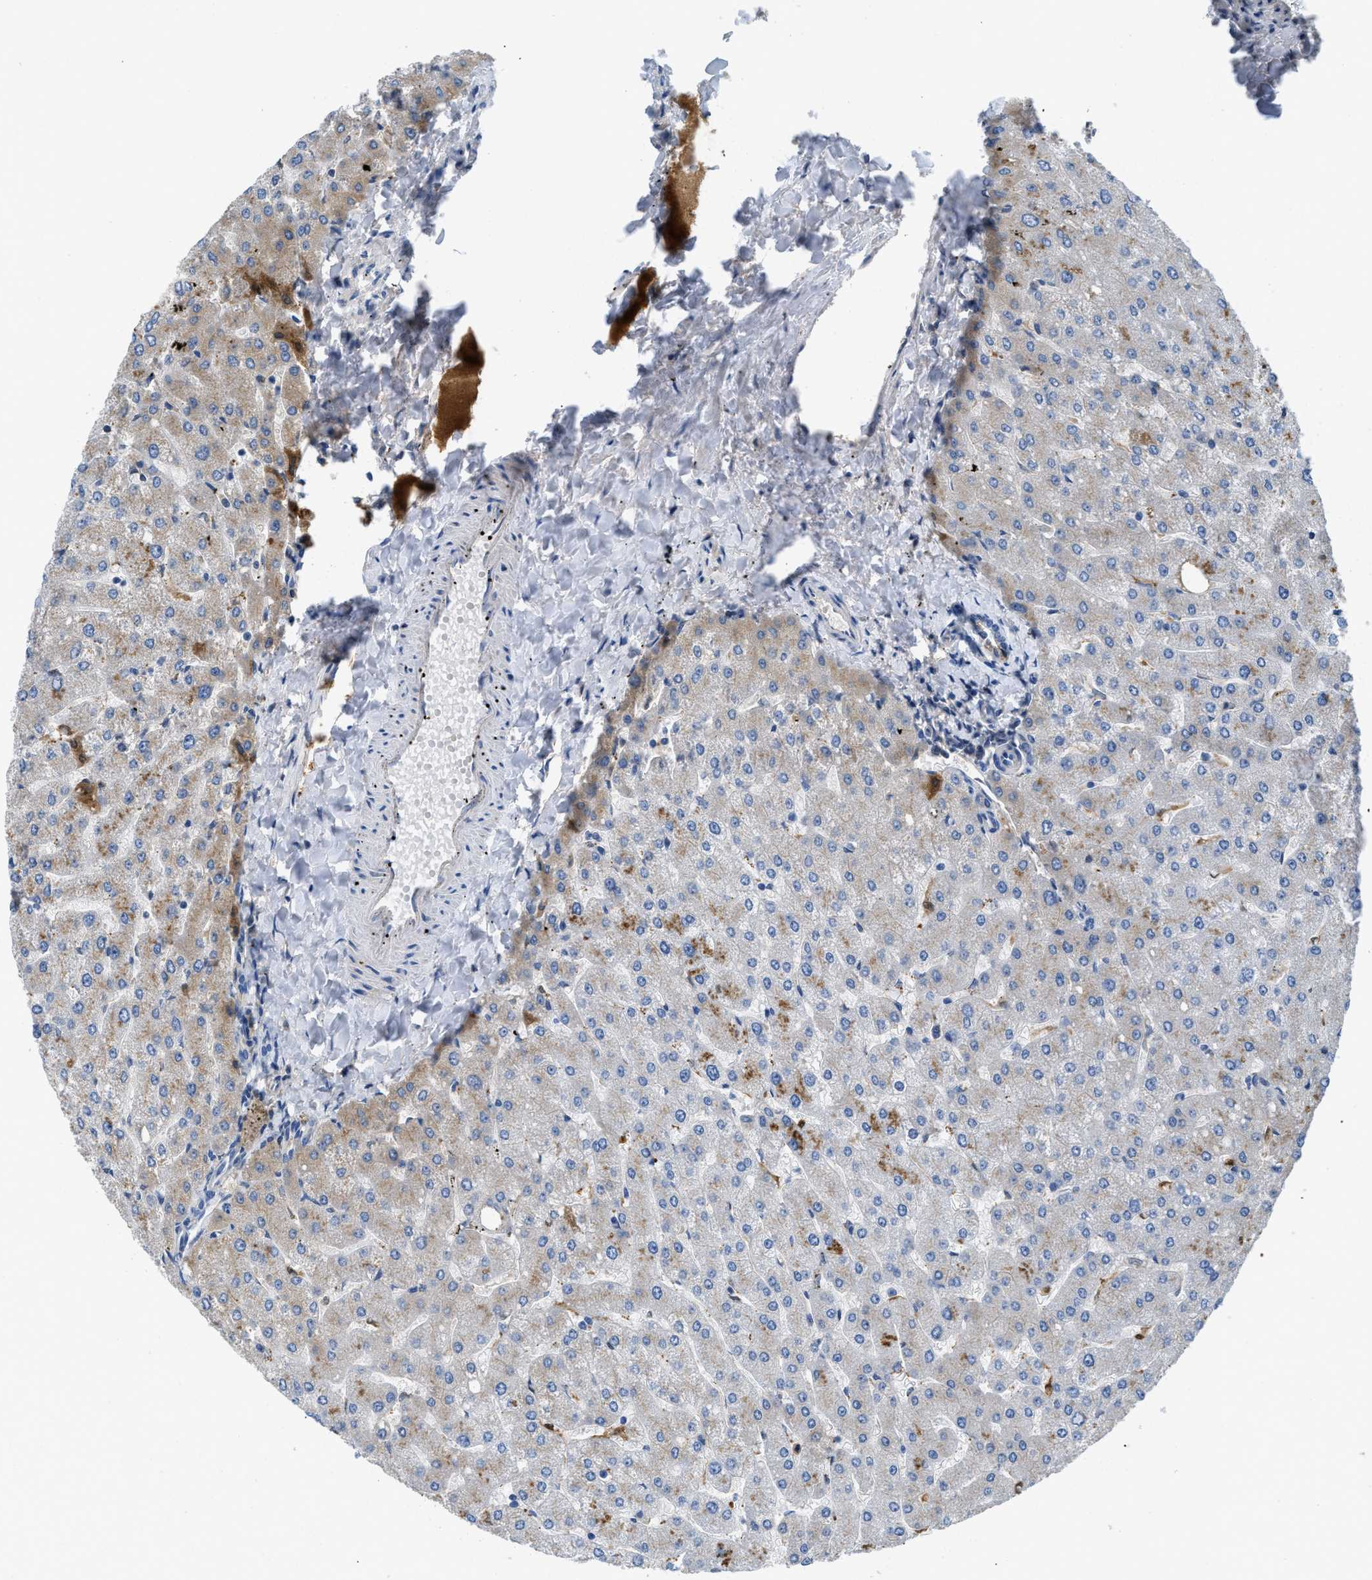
{"staining": {"intensity": "negative", "quantity": "none", "location": "none"}, "tissue": "liver", "cell_type": "Cholangiocytes", "image_type": "normal", "snomed": [{"axis": "morphology", "description": "Normal tissue, NOS"}, {"axis": "topography", "description": "Liver"}], "caption": "Cholangiocytes show no significant protein positivity in unremarkable liver. The staining was performed using DAB to visualize the protein expression in brown, while the nuclei were stained in blue with hematoxylin (Magnification: 20x).", "gene": "C1S", "patient": {"sex": "male", "age": 55}}